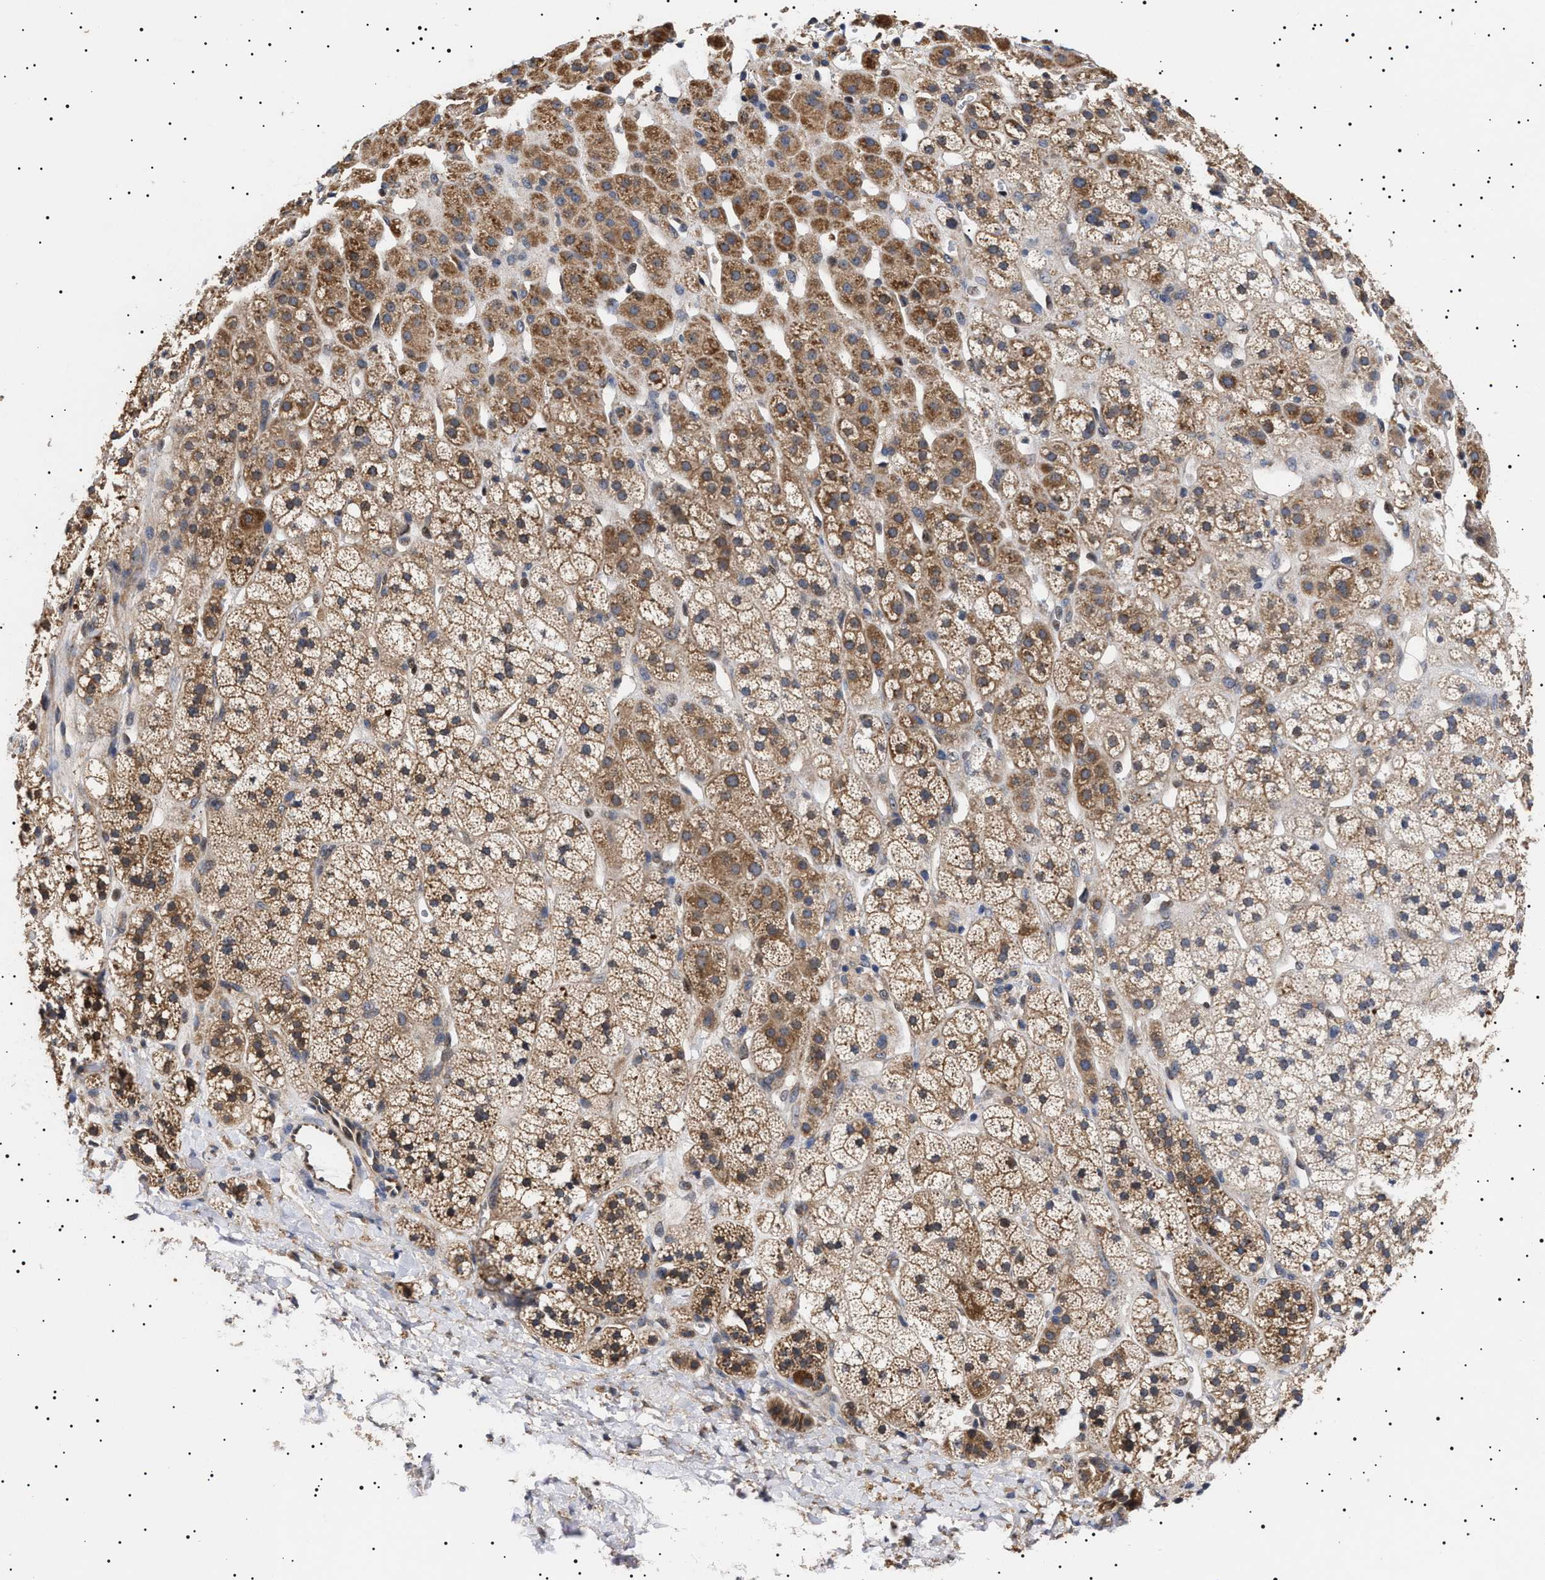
{"staining": {"intensity": "moderate", "quantity": ">75%", "location": "cytoplasmic/membranous"}, "tissue": "adrenal gland", "cell_type": "Glandular cells", "image_type": "normal", "snomed": [{"axis": "morphology", "description": "Normal tissue, NOS"}, {"axis": "topography", "description": "Adrenal gland"}], "caption": "Protein staining exhibits moderate cytoplasmic/membranous staining in about >75% of glandular cells in normal adrenal gland.", "gene": "KRBA1", "patient": {"sex": "male", "age": 56}}